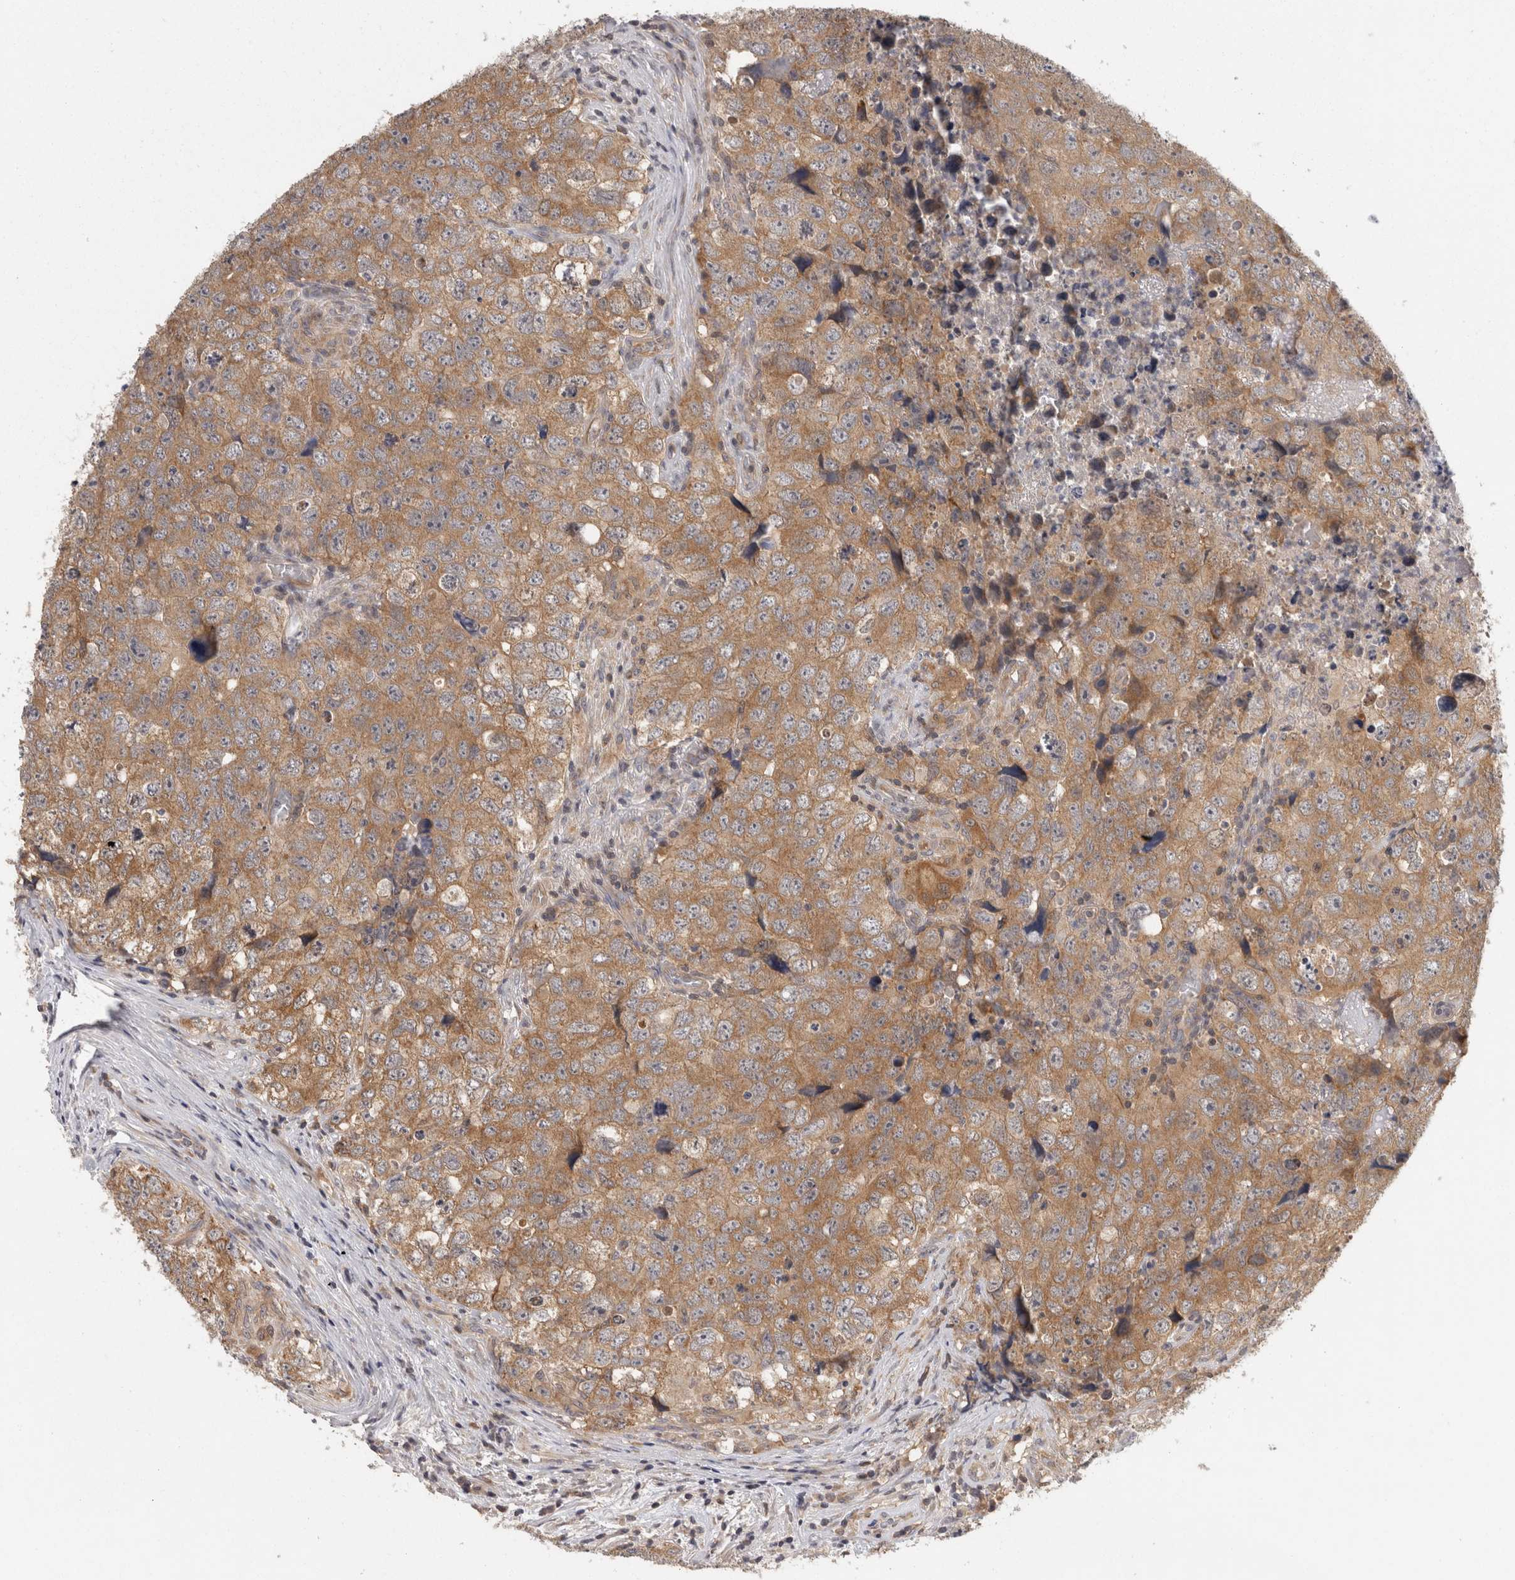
{"staining": {"intensity": "moderate", "quantity": ">75%", "location": "cytoplasmic/membranous"}, "tissue": "testis cancer", "cell_type": "Tumor cells", "image_type": "cancer", "snomed": [{"axis": "morphology", "description": "Seminoma, NOS"}, {"axis": "morphology", "description": "Carcinoma, Embryonal, NOS"}, {"axis": "topography", "description": "Testis"}], "caption": "This photomicrograph shows immunohistochemistry (IHC) staining of testis seminoma, with medium moderate cytoplasmic/membranous staining in approximately >75% of tumor cells.", "gene": "ACAT2", "patient": {"sex": "male", "age": 43}}